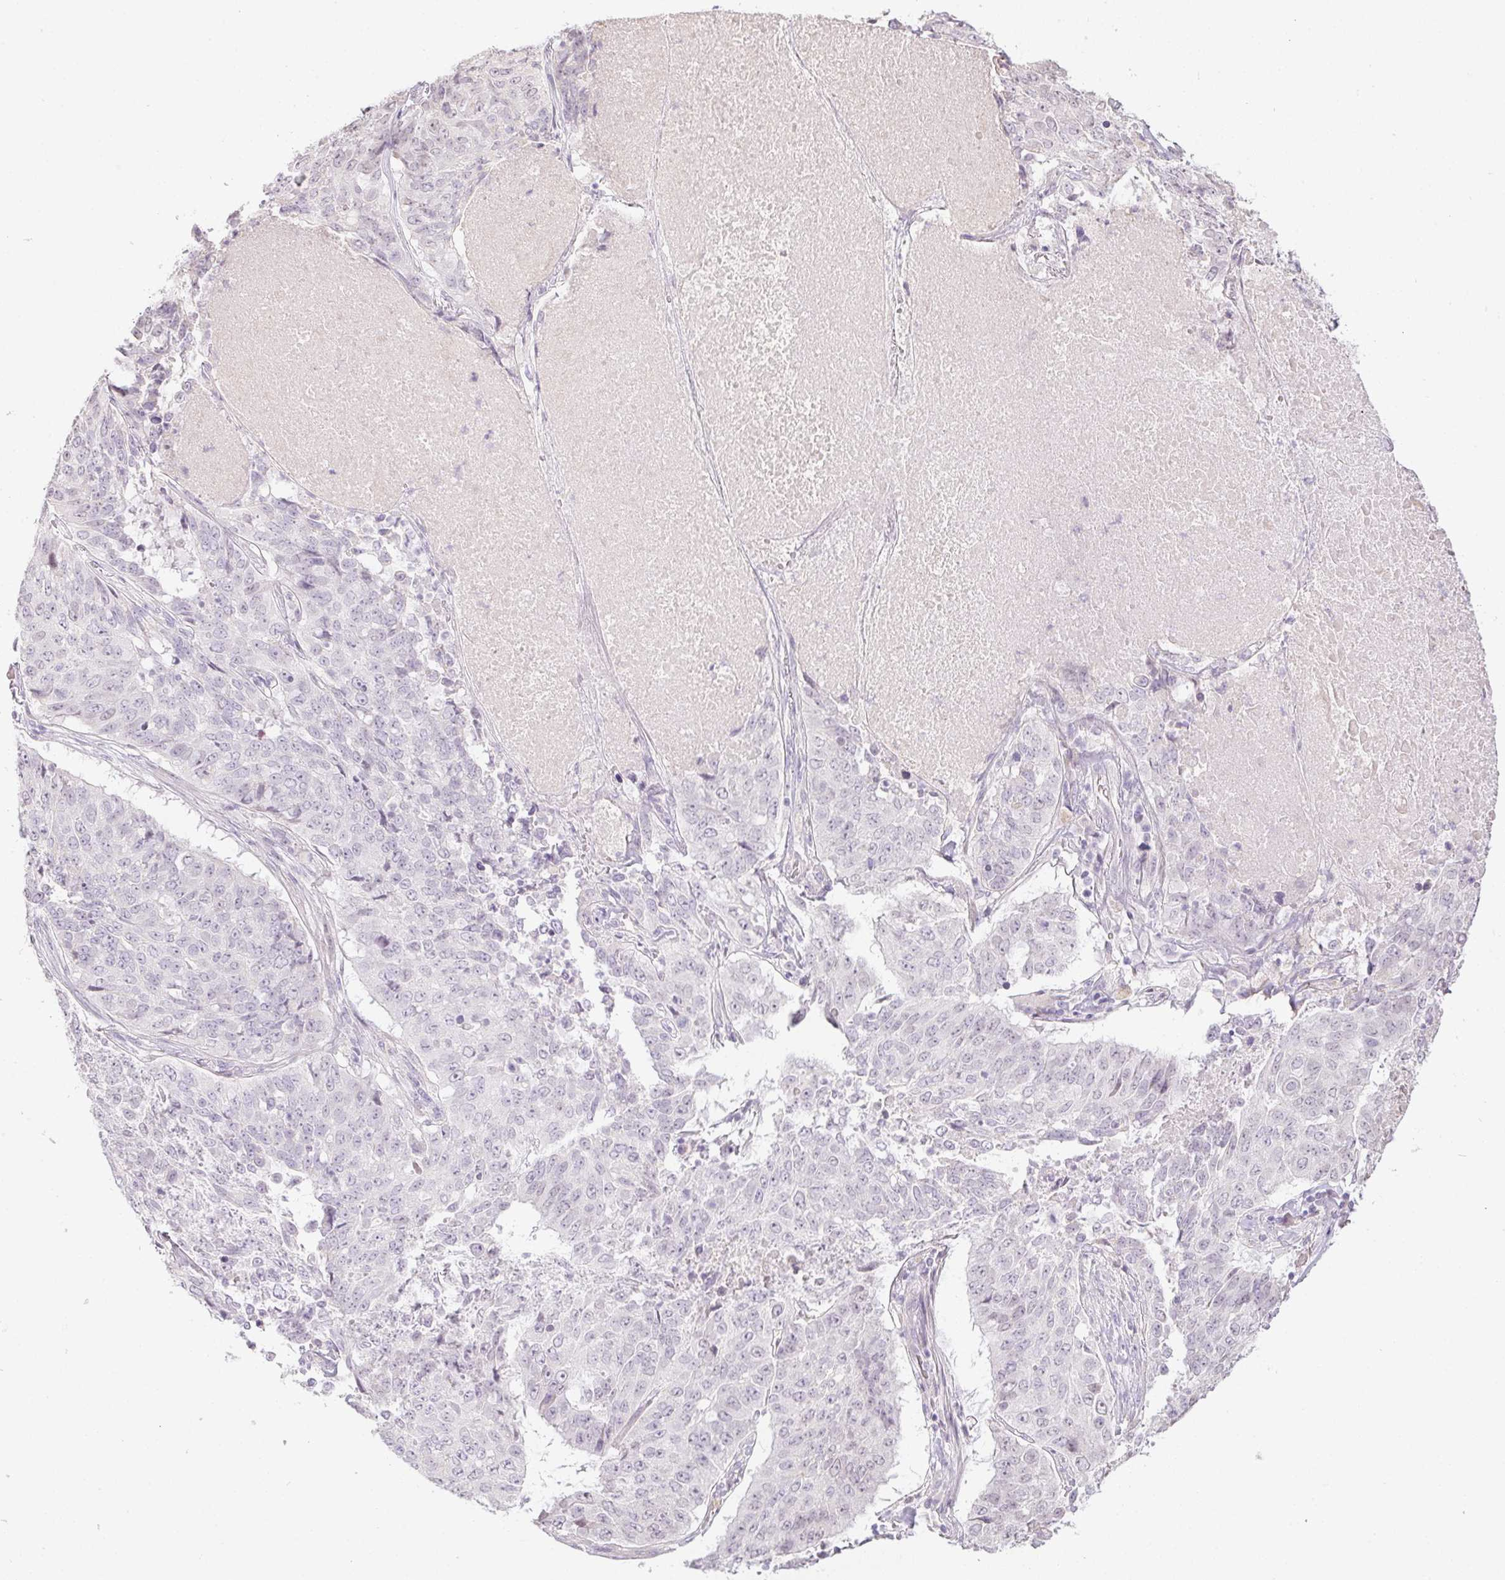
{"staining": {"intensity": "negative", "quantity": "none", "location": "none"}, "tissue": "lung cancer", "cell_type": "Tumor cells", "image_type": "cancer", "snomed": [{"axis": "morphology", "description": "Normal tissue, NOS"}, {"axis": "morphology", "description": "Squamous cell carcinoma, NOS"}, {"axis": "topography", "description": "Bronchus"}, {"axis": "topography", "description": "Lung"}], "caption": "IHC photomicrograph of neoplastic tissue: human squamous cell carcinoma (lung) stained with DAB shows no significant protein staining in tumor cells.", "gene": "CTCFL", "patient": {"sex": "male", "age": 64}}